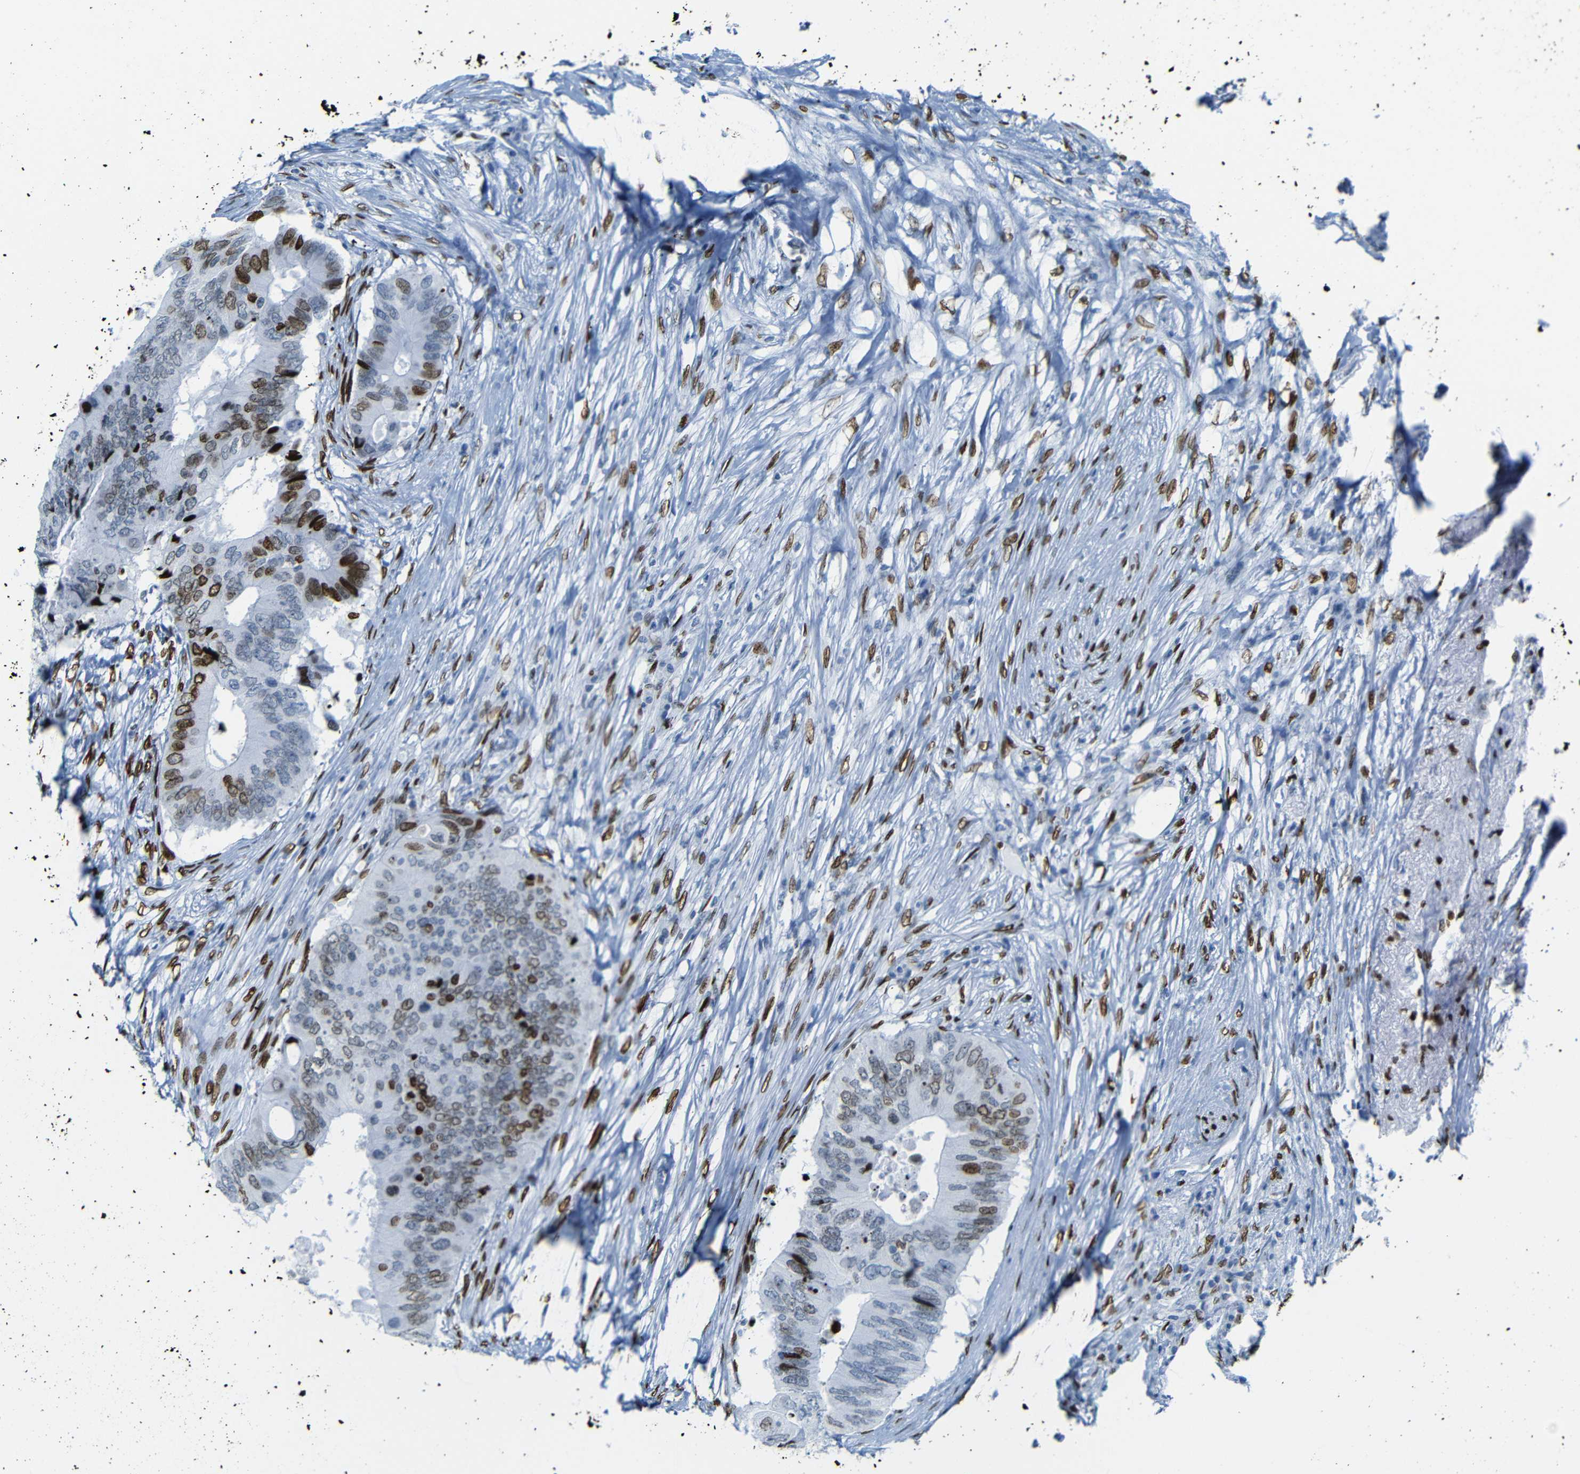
{"staining": {"intensity": "strong", "quantity": "25%-75%", "location": "nuclear"}, "tissue": "colorectal cancer", "cell_type": "Tumor cells", "image_type": "cancer", "snomed": [{"axis": "morphology", "description": "Adenocarcinoma, NOS"}, {"axis": "topography", "description": "Colon"}], "caption": "Tumor cells demonstrate strong nuclear staining in about 25%-75% of cells in colorectal cancer (adenocarcinoma).", "gene": "NPIPB15", "patient": {"sex": "male", "age": 71}}